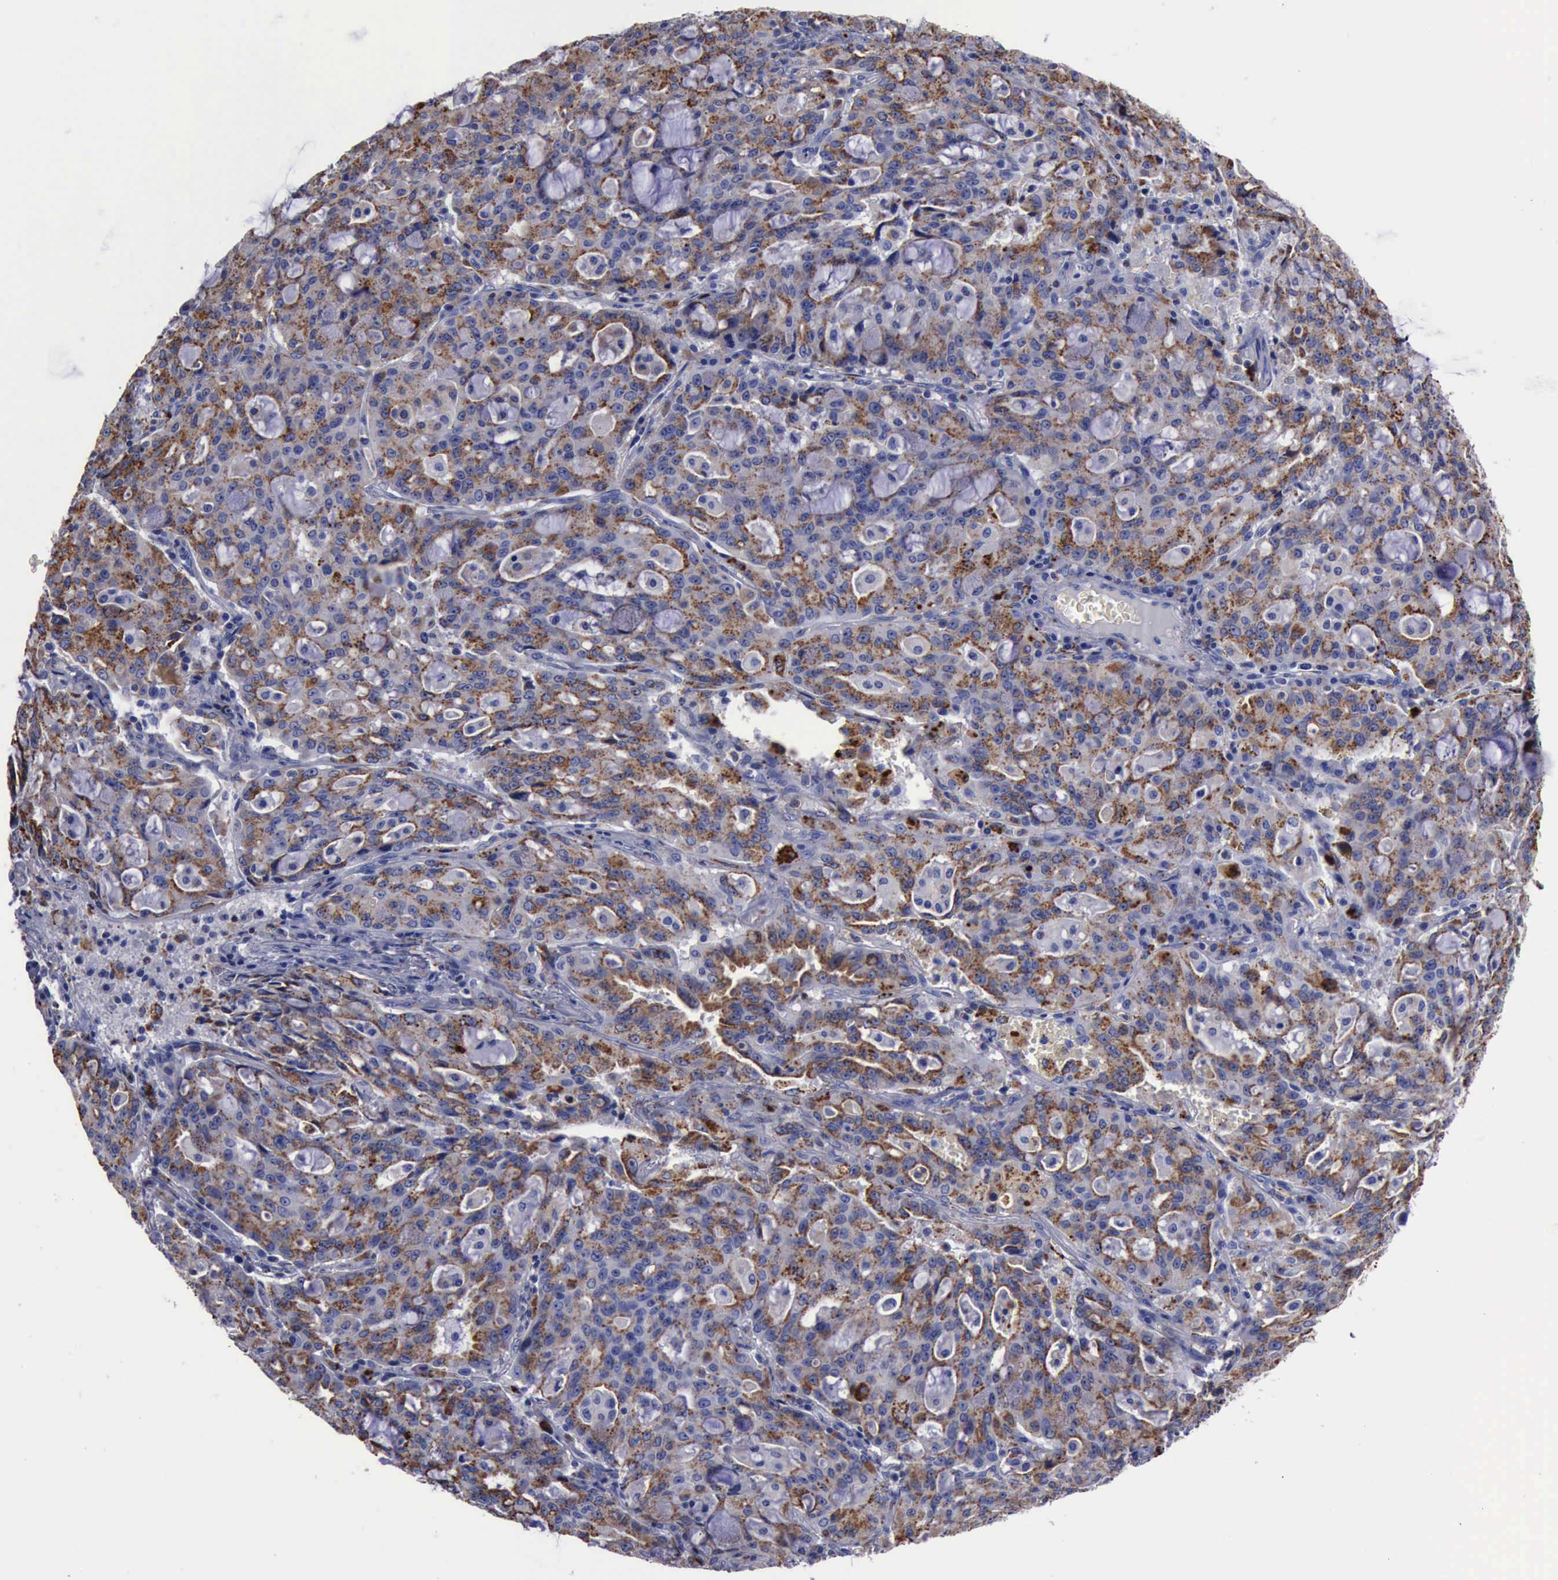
{"staining": {"intensity": "moderate", "quantity": ">75%", "location": "cytoplasmic/membranous"}, "tissue": "lung cancer", "cell_type": "Tumor cells", "image_type": "cancer", "snomed": [{"axis": "morphology", "description": "Adenocarcinoma, NOS"}, {"axis": "topography", "description": "Lung"}], "caption": "The image exhibits a brown stain indicating the presence of a protein in the cytoplasmic/membranous of tumor cells in lung cancer (adenocarcinoma).", "gene": "CTSD", "patient": {"sex": "female", "age": 44}}